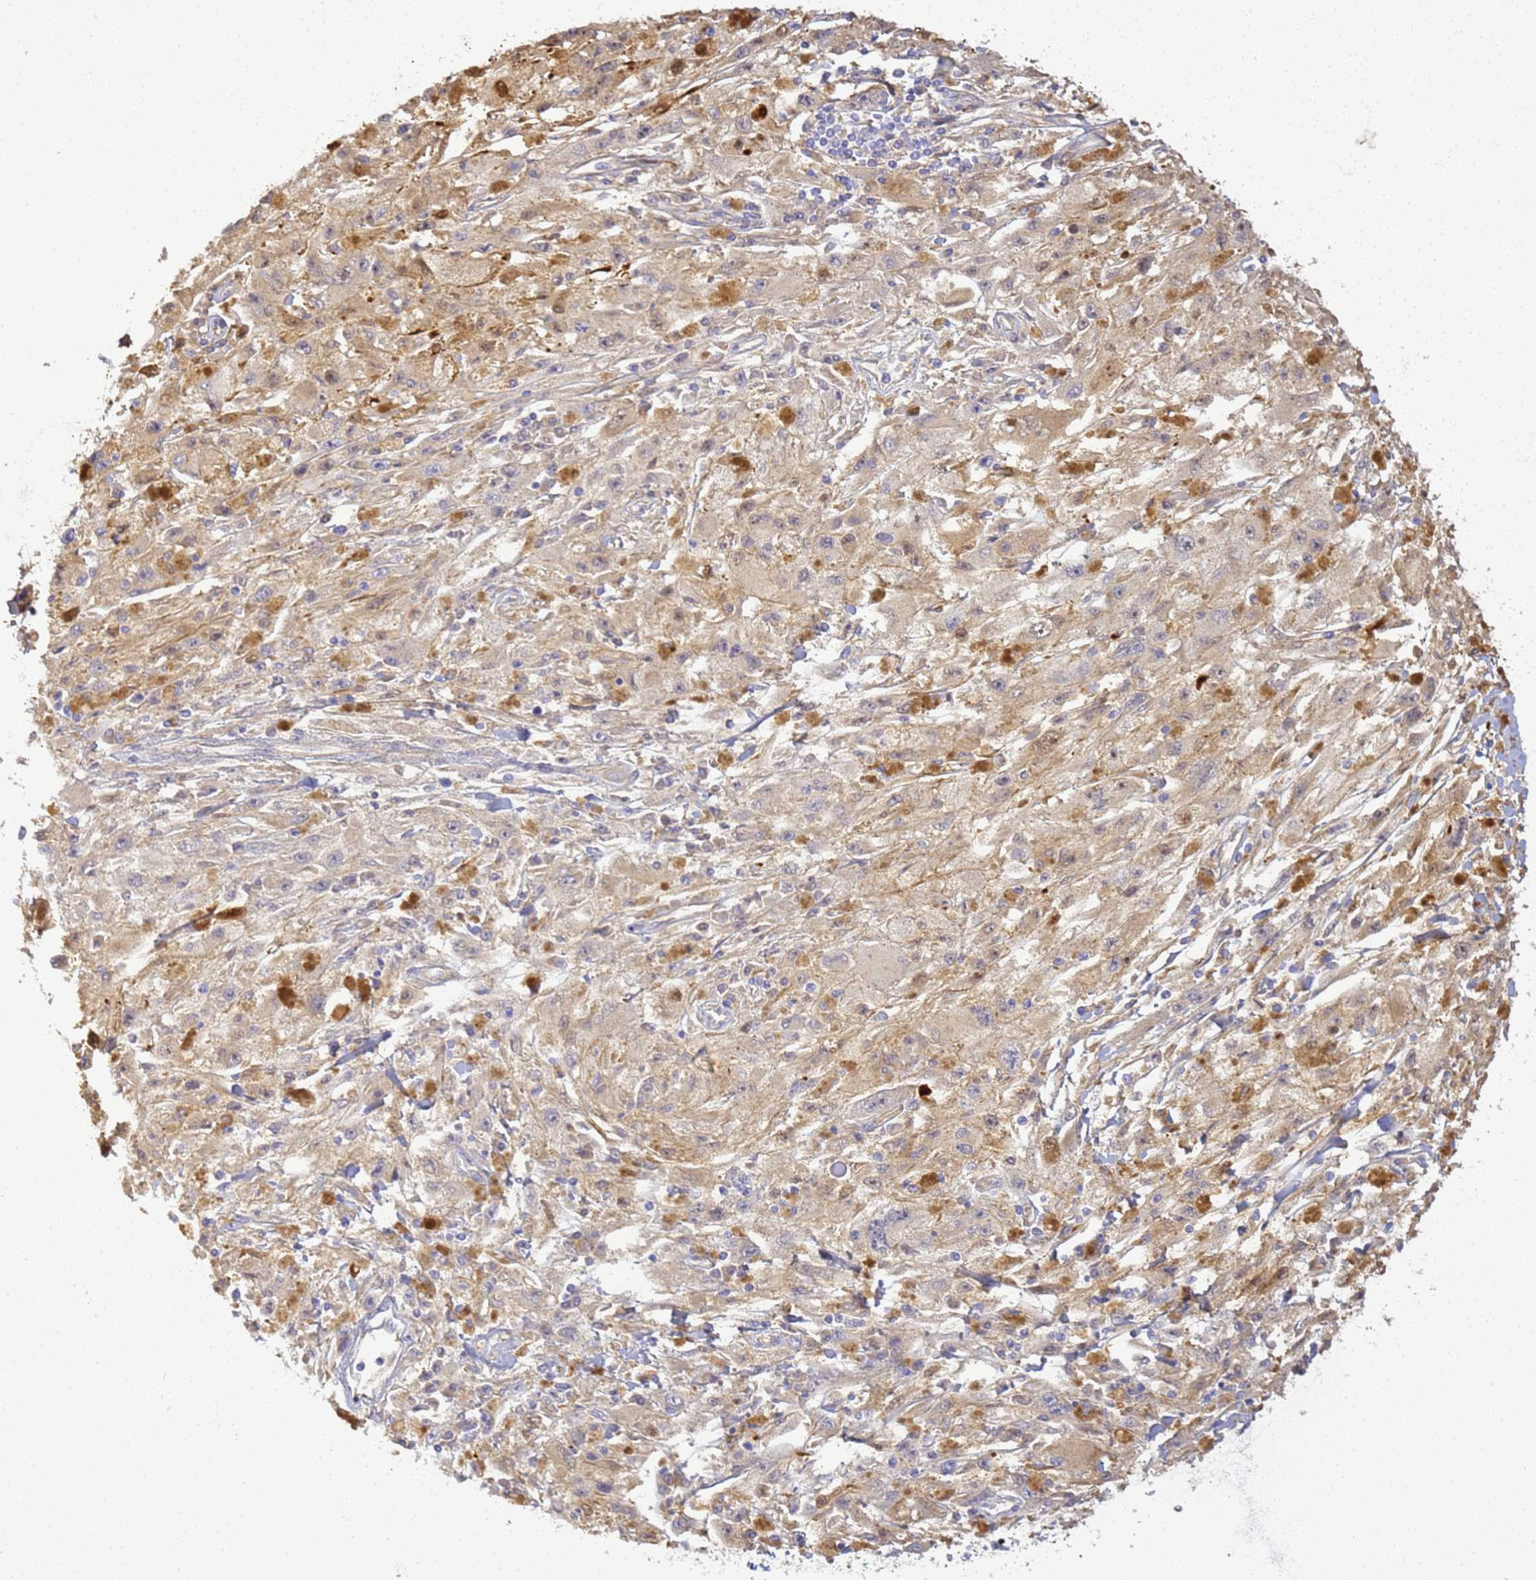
{"staining": {"intensity": "weak", "quantity": "25%-75%", "location": "cytoplasmic/membranous"}, "tissue": "melanoma", "cell_type": "Tumor cells", "image_type": "cancer", "snomed": [{"axis": "morphology", "description": "Malignant melanoma, Metastatic site"}, {"axis": "topography", "description": "Skin"}], "caption": "Human malignant melanoma (metastatic site) stained with a protein marker shows weak staining in tumor cells.", "gene": "GON4L", "patient": {"sex": "male", "age": 53}}